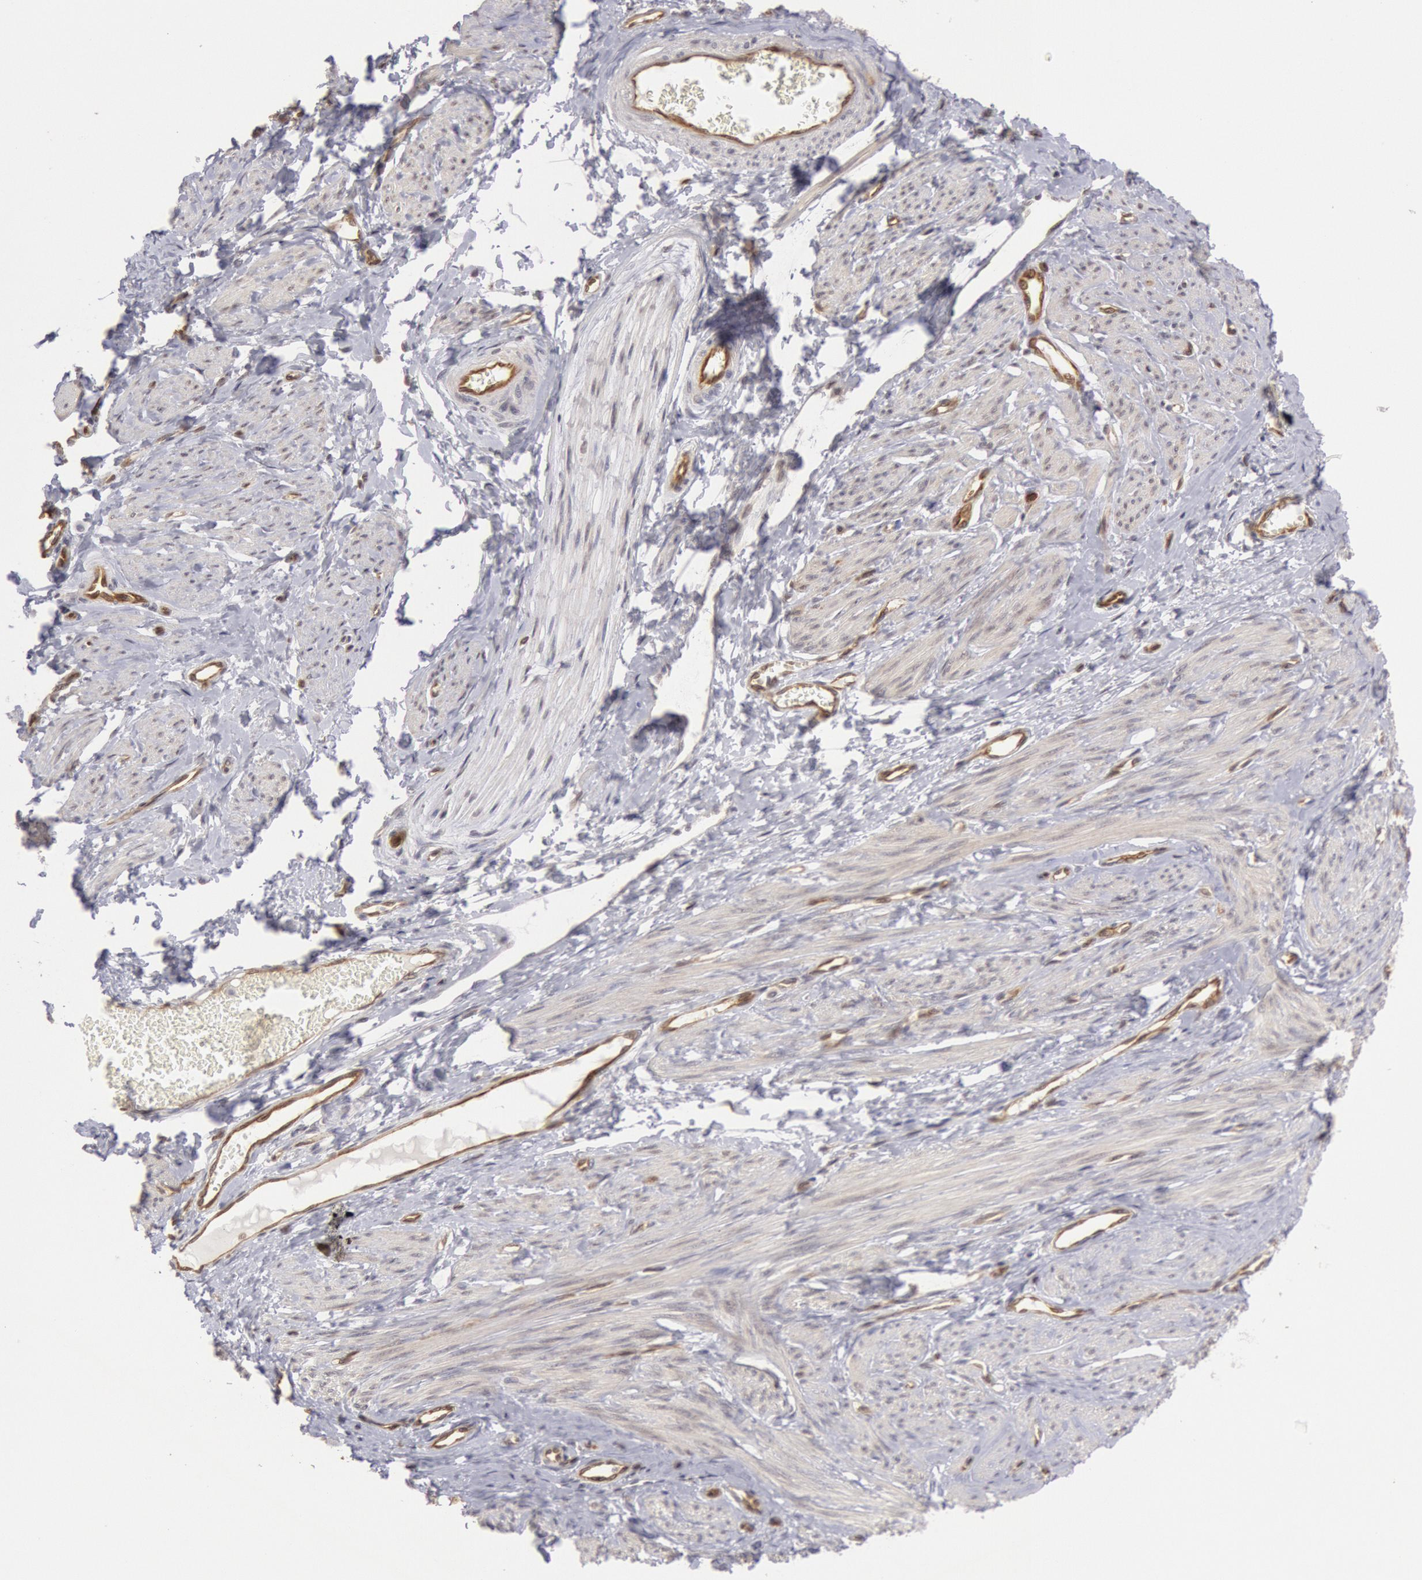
{"staining": {"intensity": "negative", "quantity": "none", "location": "none"}, "tissue": "smooth muscle", "cell_type": "Smooth muscle cells", "image_type": "normal", "snomed": [{"axis": "morphology", "description": "Normal tissue, NOS"}, {"axis": "topography", "description": "Smooth muscle"}, {"axis": "topography", "description": "Uterus"}], "caption": "High power microscopy photomicrograph of an IHC micrograph of benign smooth muscle, revealing no significant expression in smooth muscle cells. (DAB (3,3'-diaminobenzidine) immunohistochemistry (IHC) with hematoxylin counter stain).", "gene": "ENSG00000250264", "patient": {"sex": "female", "age": 39}}